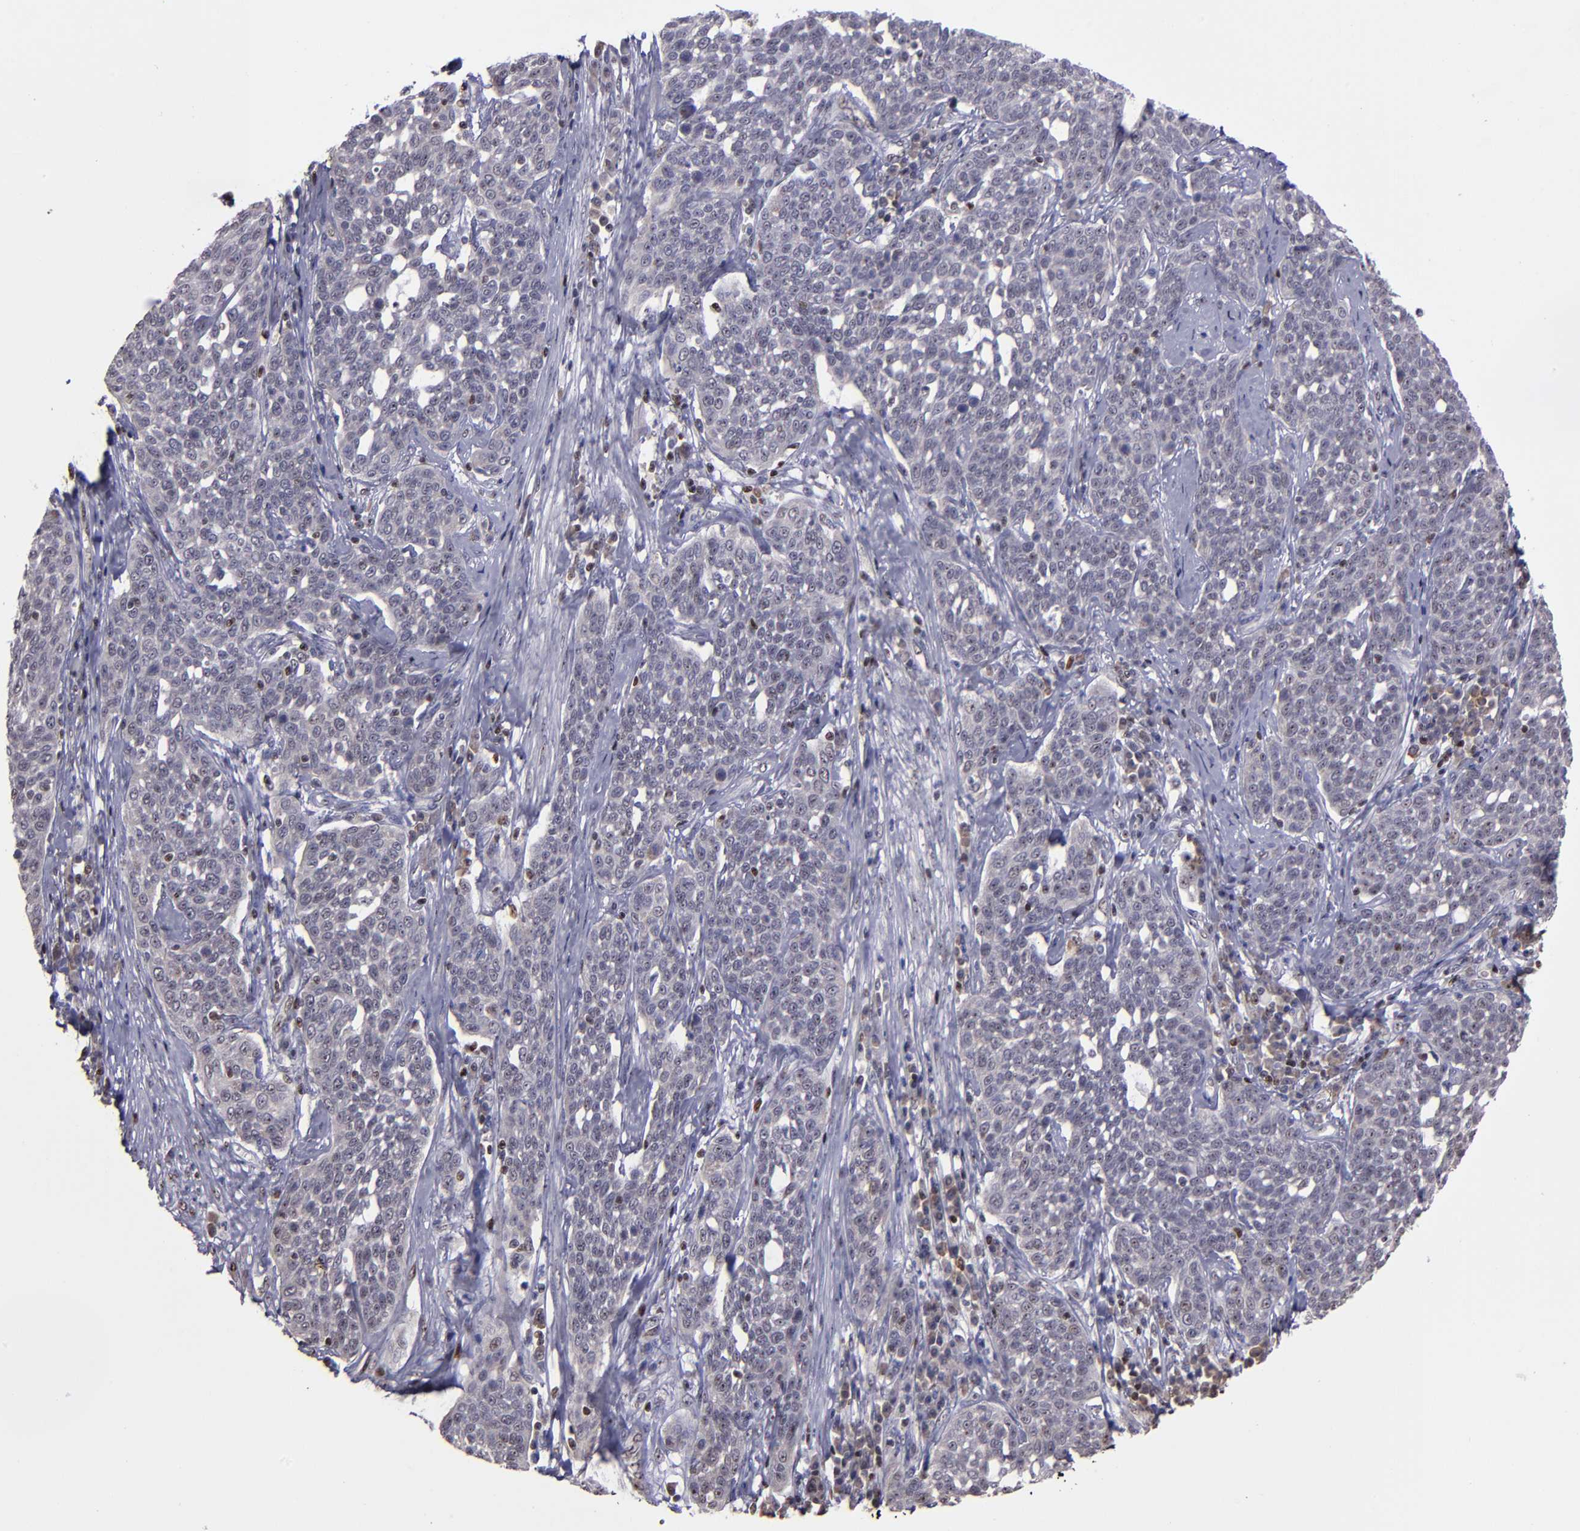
{"staining": {"intensity": "negative", "quantity": "none", "location": "none"}, "tissue": "cervical cancer", "cell_type": "Tumor cells", "image_type": "cancer", "snomed": [{"axis": "morphology", "description": "Squamous cell carcinoma, NOS"}, {"axis": "topography", "description": "Cervix"}], "caption": "Immunohistochemistry of cervical cancer (squamous cell carcinoma) exhibits no expression in tumor cells.", "gene": "DDX24", "patient": {"sex": "female", "age": 34}}